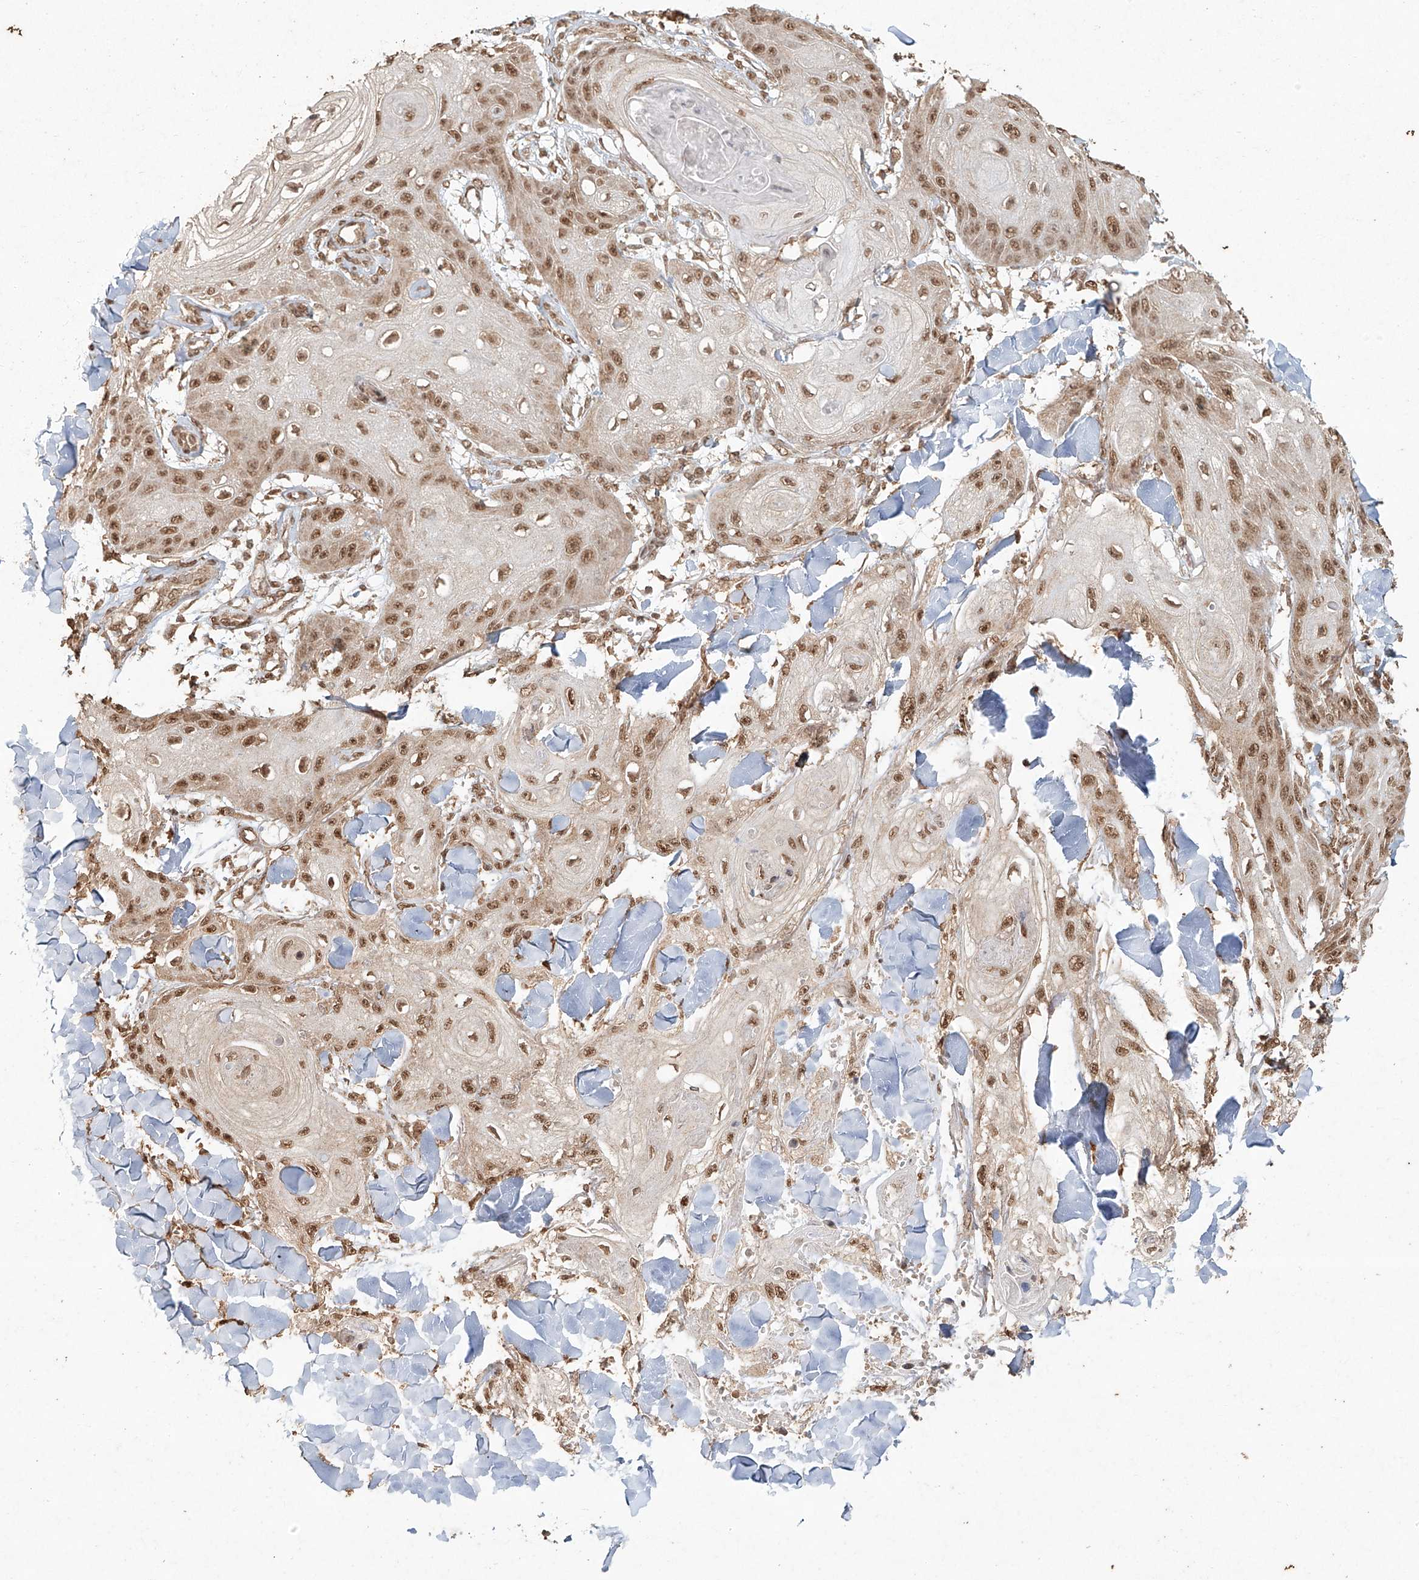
{"staining": {"intensity": "moderate", "quantity": ">75%", "location": "nuclear"}, "tissue": "skin cancer", "cell_type": "Tumor cells", "image_type": "cancer", "snomed": [{"axis": "morphology", "description": "Squamous cell carcinoma, NOS"}, {"axis": "topography", "description": "Skin"}], "caption": "Moderate nuclear staining for a protein is appreciated in approximately >75% of tumor cells of skin cancer (squamous cell carcinoma) using IHC.", "gene": "TIGAR", "patient": {"sex": "male", "age": 74}}